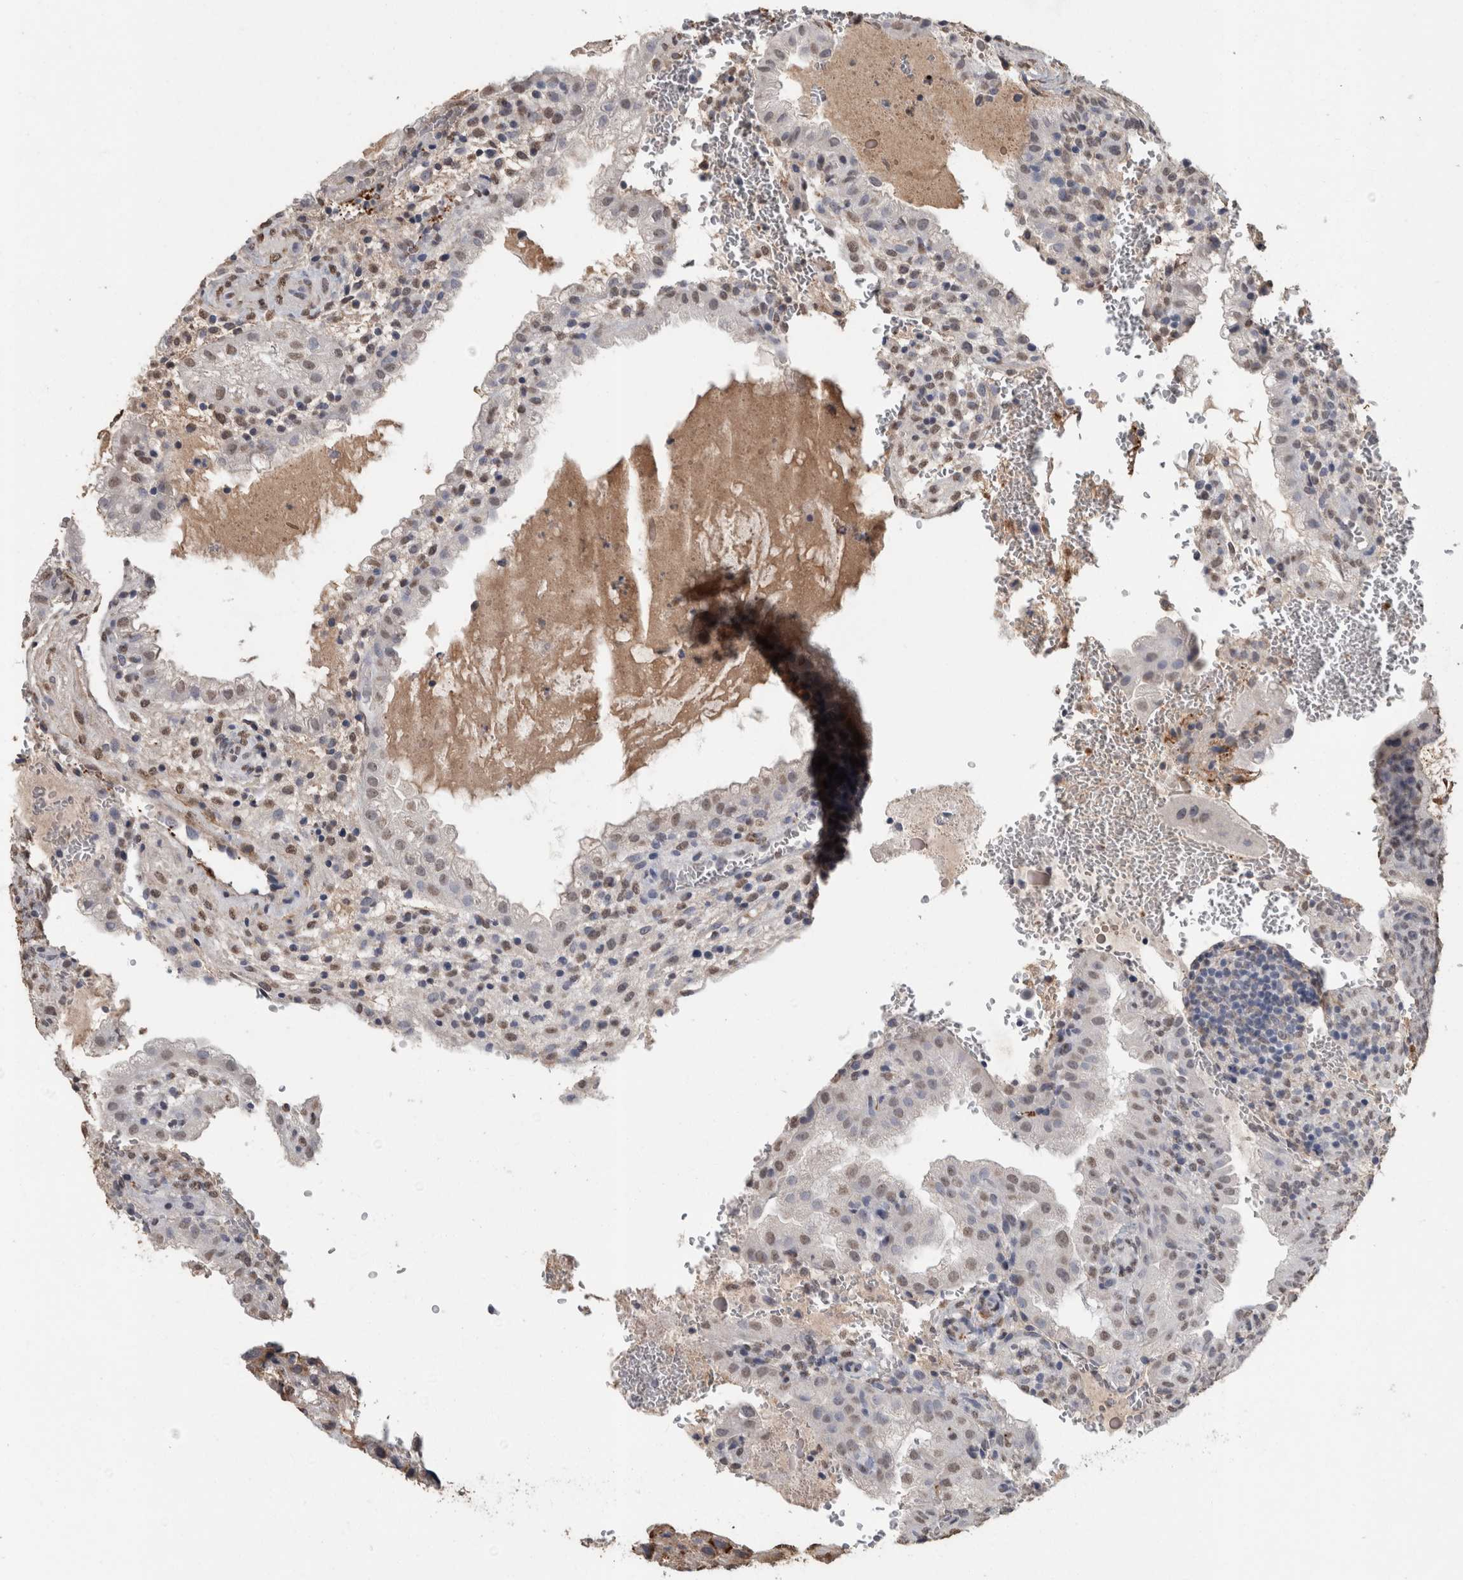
{"staining": {"intensity": "weak", "quantity": "25%-75%", "location": "cytoplasmic/membranous"}, "tissue": "placenta", "cell_type": "Decidual cells", "image_type": "normal", "snomed": [{"axis": "morphology", "description": "Normal tissue, NOS"}, {"axis": "topography", "description": "Placenta"}], "caption": "An immunohistochemistry histopathology image of unremarkable tissue is shown. Protein staining in brown shows weak cytoplasmic/membranous positivity in placenta within decidual cells. The staining was performed using DAB (3,3'-diaminobenzidine) to visualize the protein expression in brown, while the nuclei were stained in blue with hematoxylin (Magnification: 20x).", "gene": "LTBP1", "patient": {"sex": "female", "age": 35}}